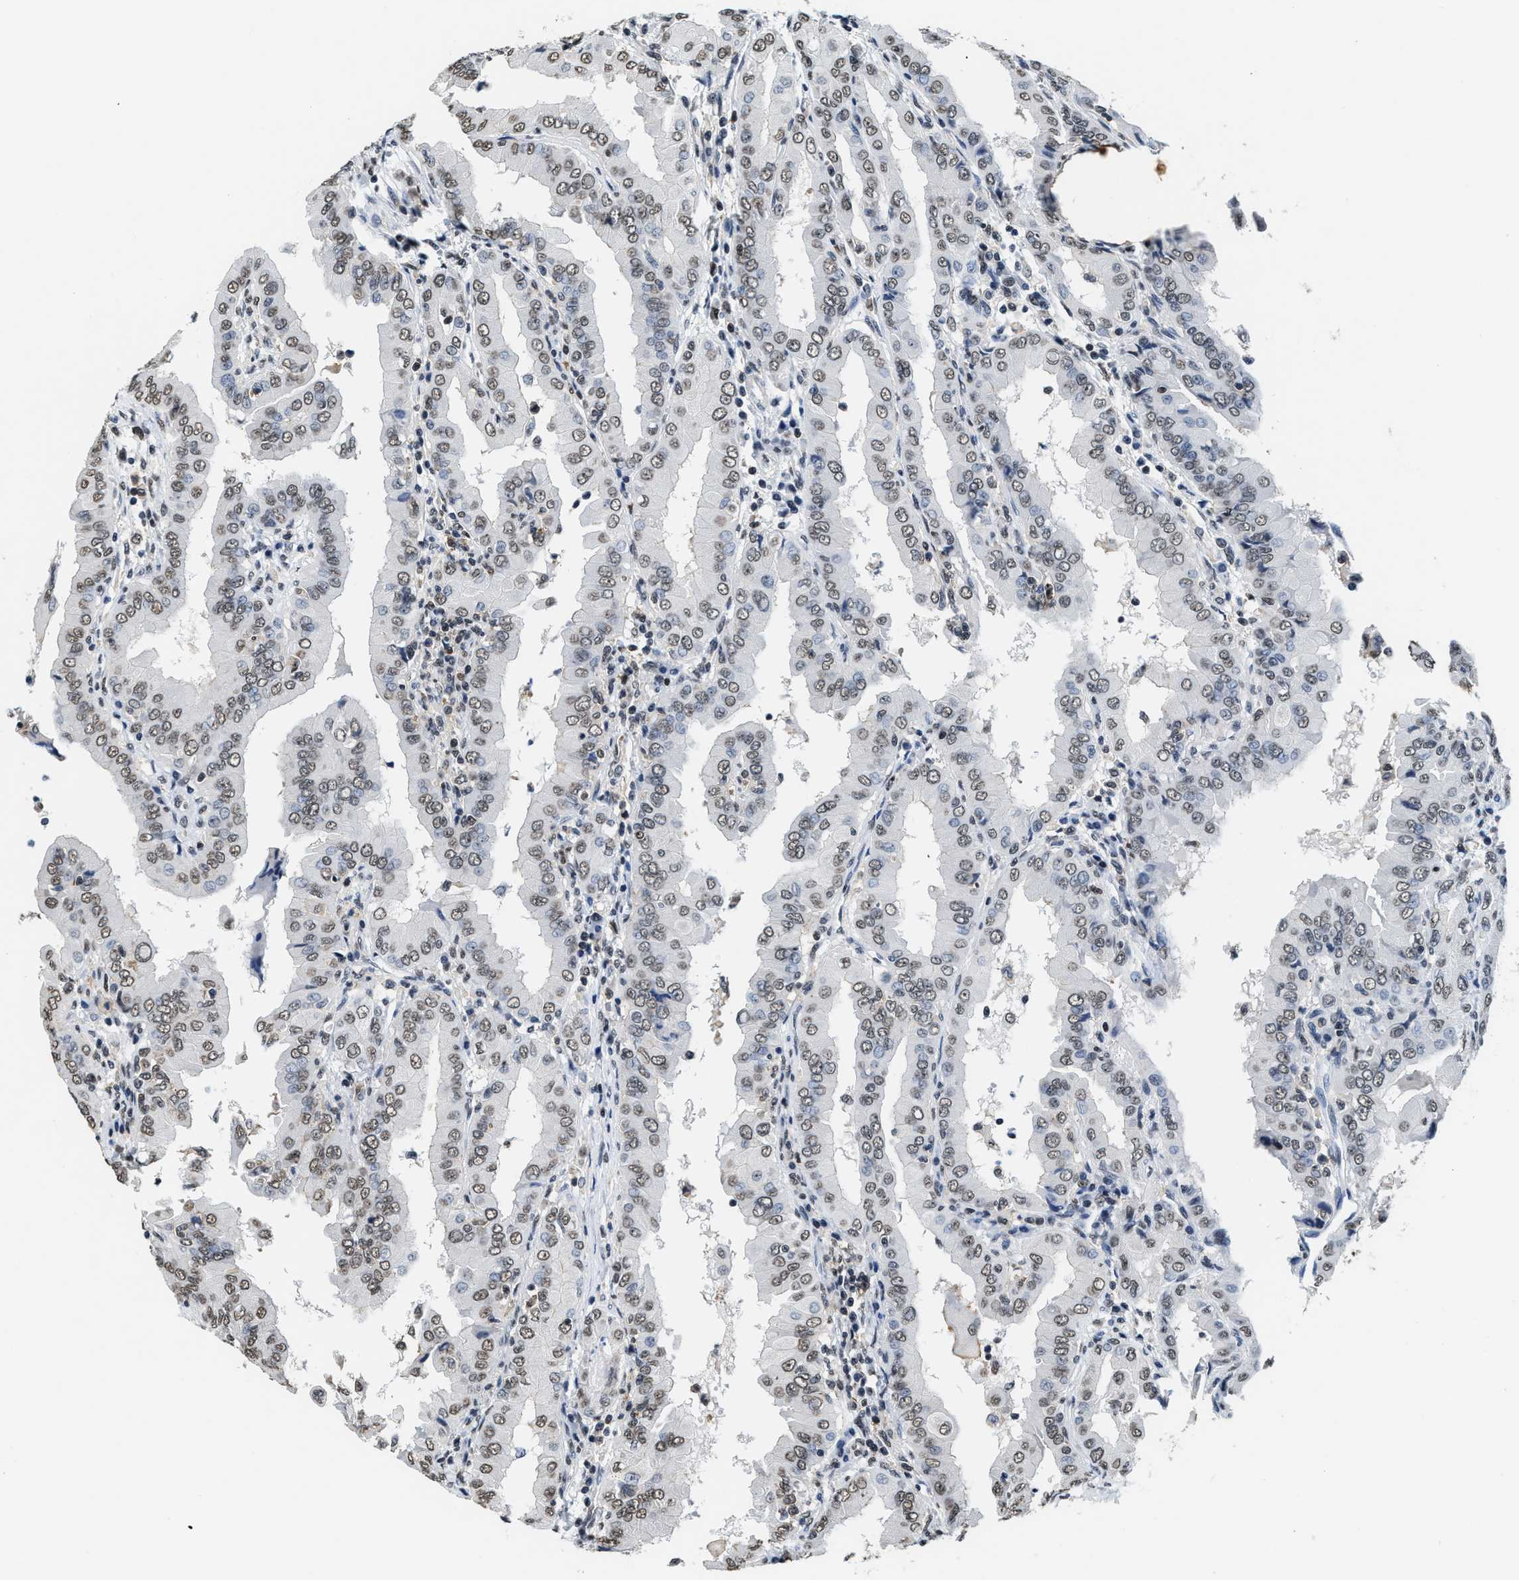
{"staining": {"intensity": "weak", "quantity": ">75%", "location": "nuclear"}, "tissue": "thyroid cancer", "cell_type": "Tumor cells", "image_type": "cancer", "snomed": [{"axis": "morphology", "description": "Papillary adenocarcinoma, NOS"}, {"axis": "topography", "description": "Thyroid gland"}], "caption": "Thyroid papillary adenocarcinoma stained with IHC exhibits weak nuclear expression in approximately >75% of tumor cells.", "gene": "SUPT16H", "patient": {"sex": "male", "age": 33}}